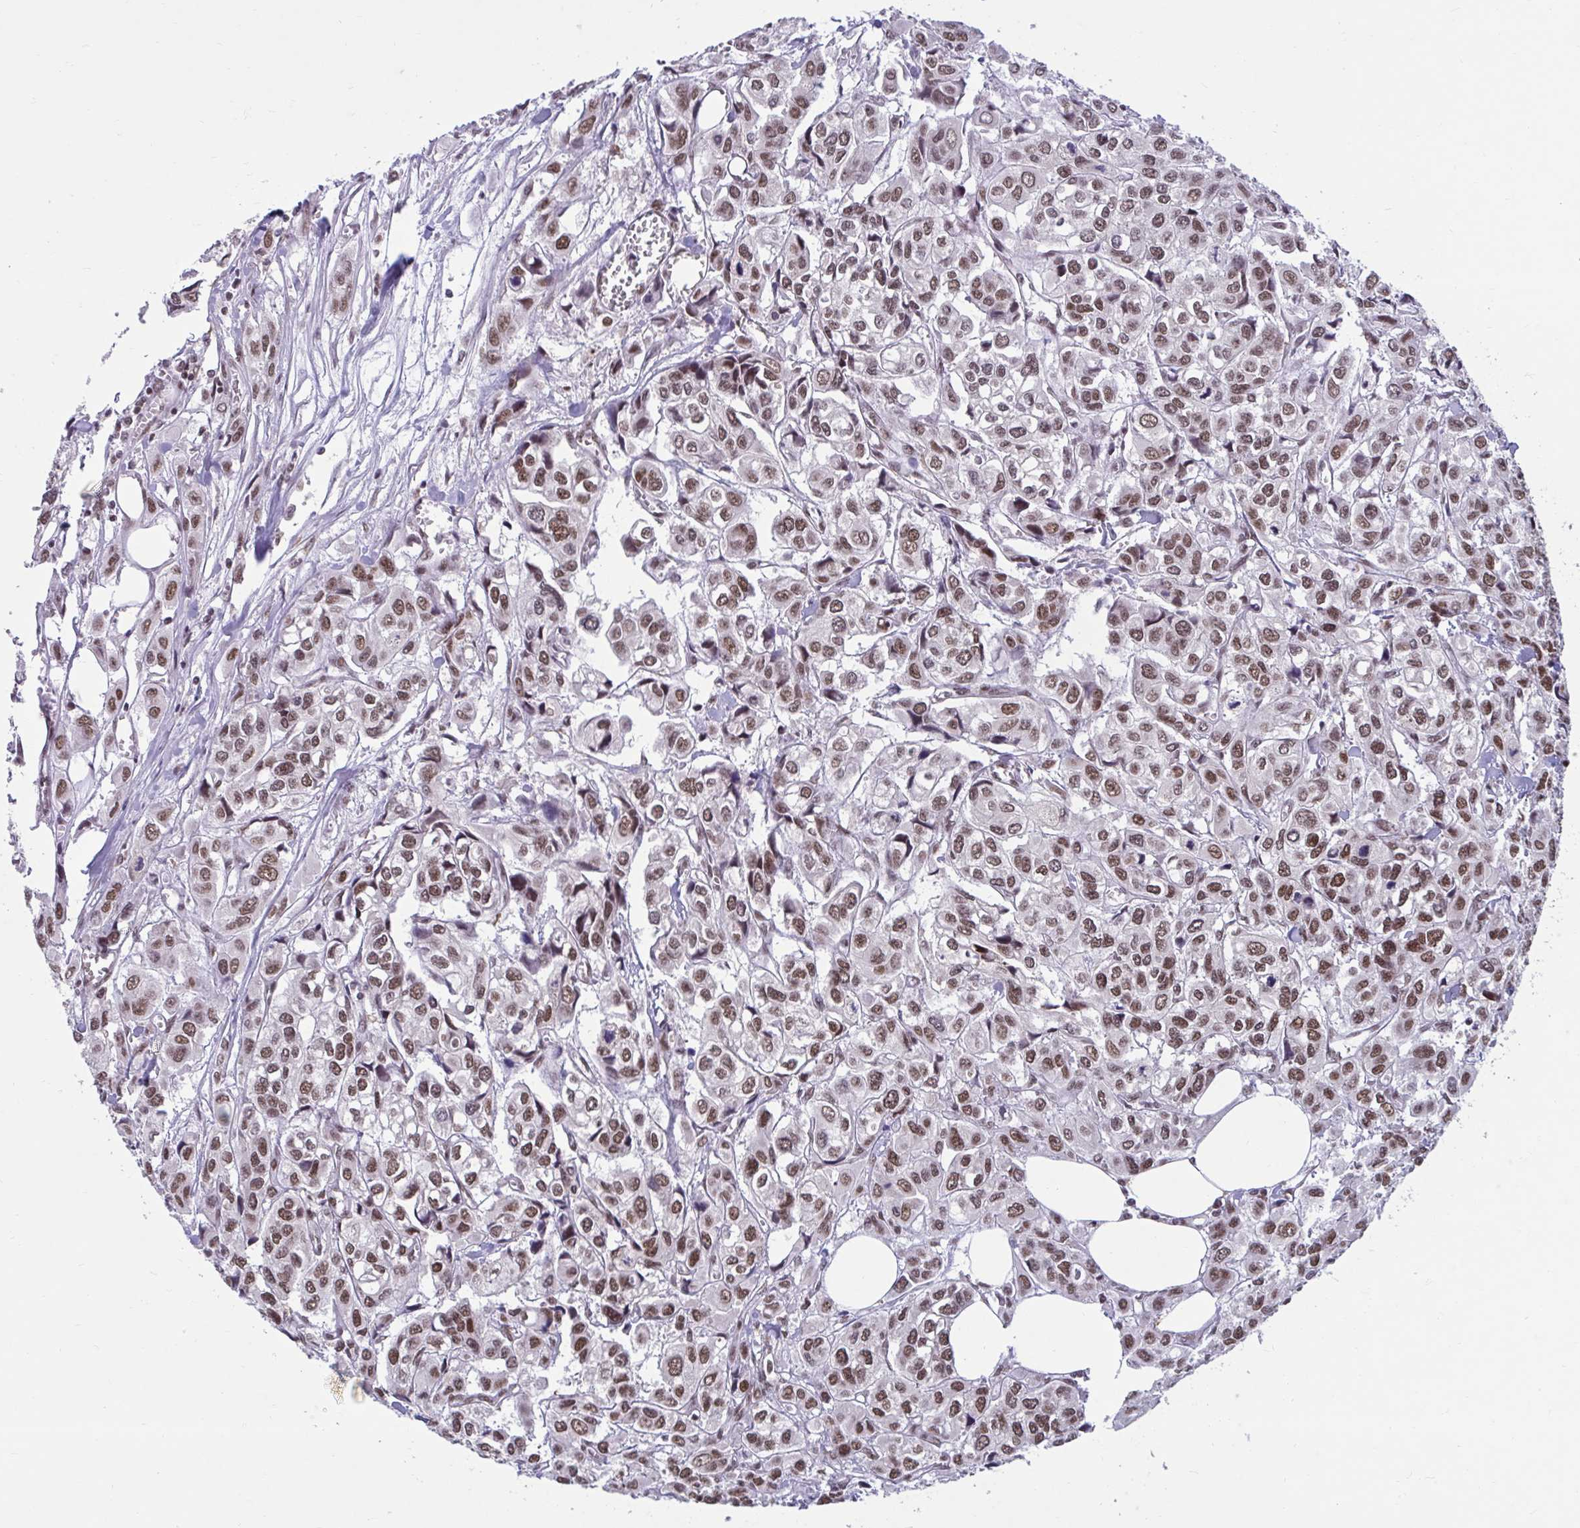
{"staining": {"intensity": "weak", "quantity": "25%-75%", "location": "nuclear"}, "tissue": "urothelial cancer", "cell_type": "Tumor cells", "image_type": "cancer", "snomed": [{"axis": "morphology", "description": "Urothelial carcinoma, High grade"}, {"axis": "topography", "description": "Urinary bladder"}], "caption": "Human urothelial cancer stained with a brown dye reveals weak nuclear positive positivity in about 25%-75% of tumor cells.", "gene": "PHF10", "patient": {"sex": "male", "age": 67}}